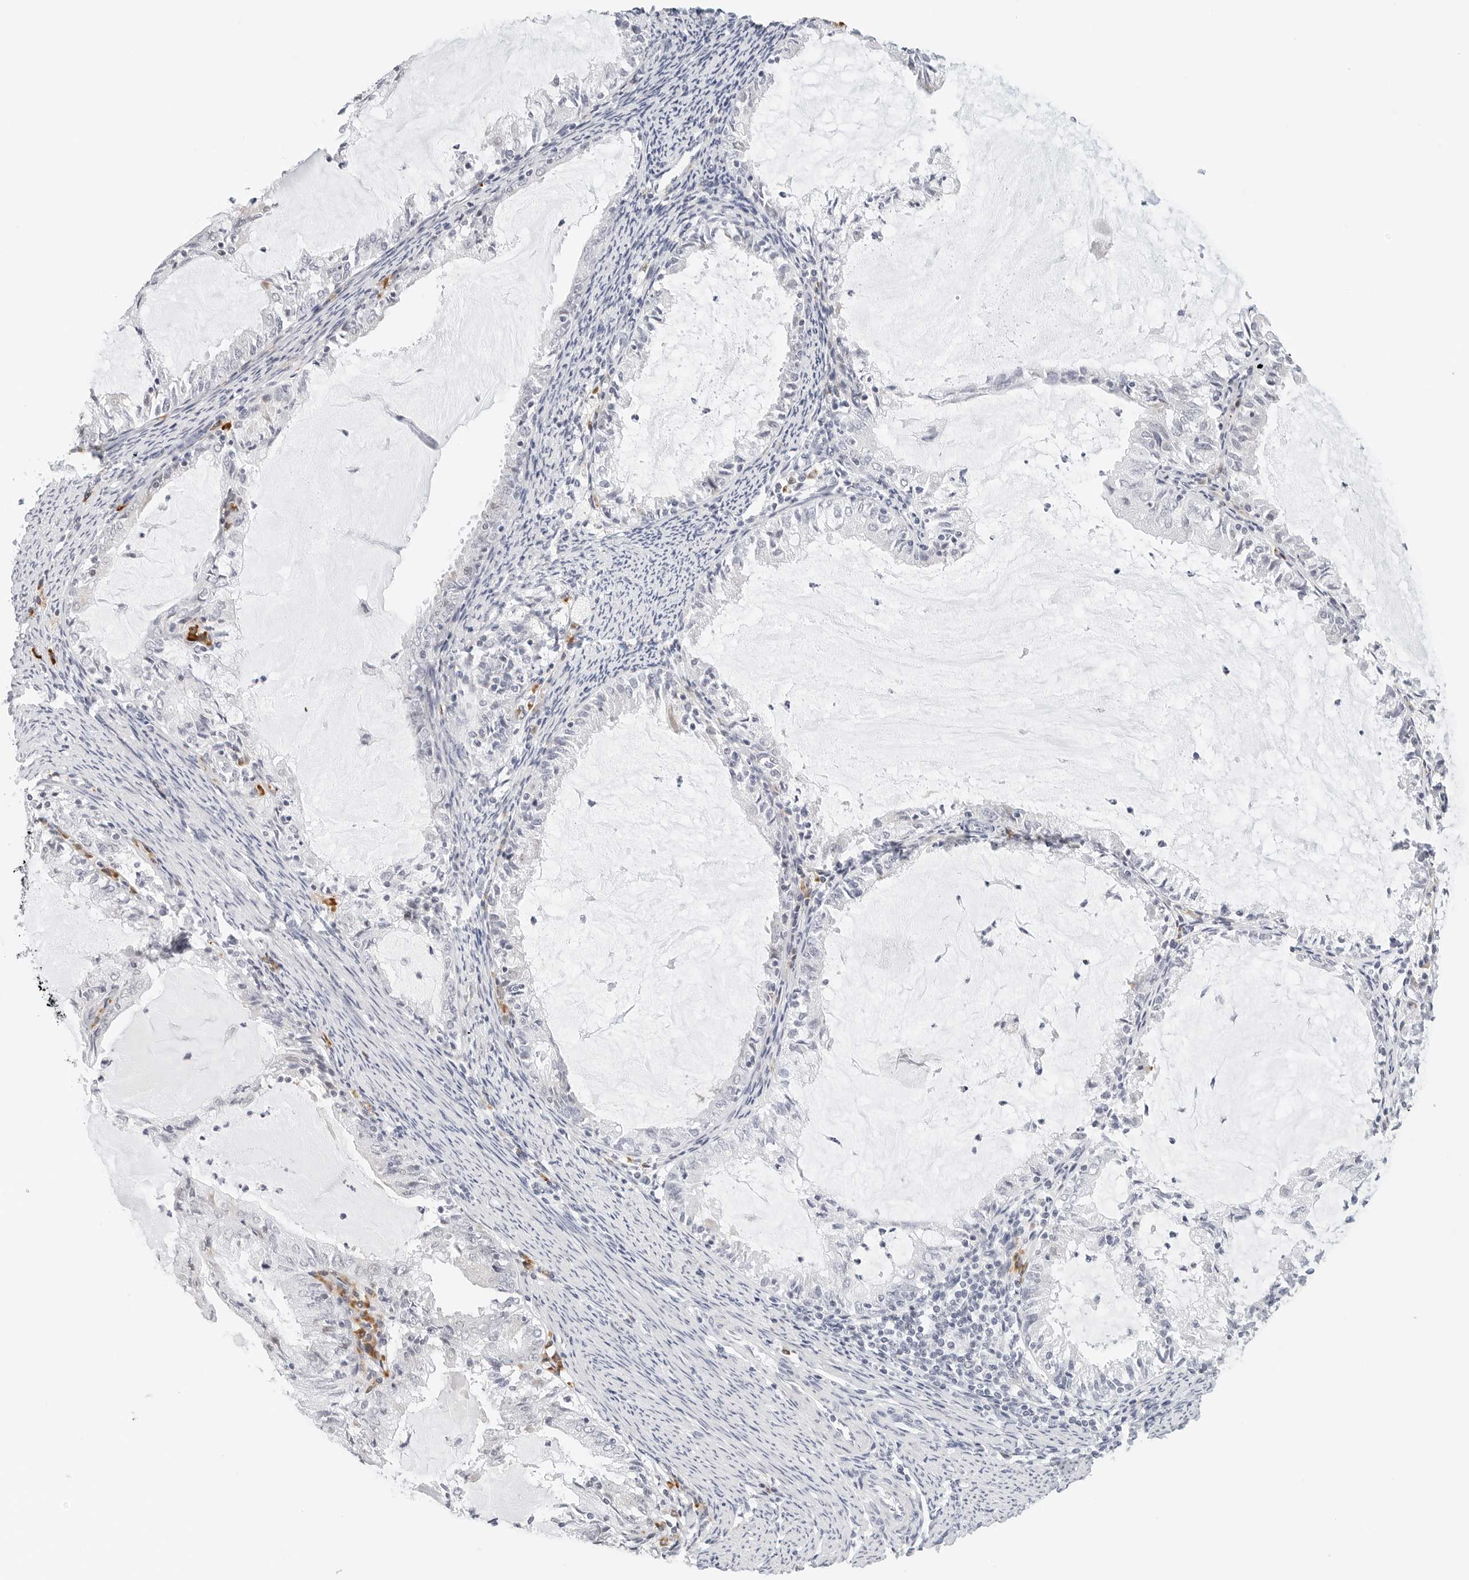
{"staining": {"intensity": "negative", "quantity": "none", "location": "none"}, "tissue": "endometrial cancer", "cell_type": "Tumor cells", "image_type": "cancer", "snomed": [{"axis": "morphology", "description": "Adenocarcinoma, NOS"}, {"axis": "topography", "description": "Endometrium"}], "caption": "A high-resolution image shows immunohistochemistry staining of adenocarcinoma (endometrial), which reveals no significant expression in tumor cells.", "gene": "PARP10", "patient": {"sex": "female", "age": 57}}